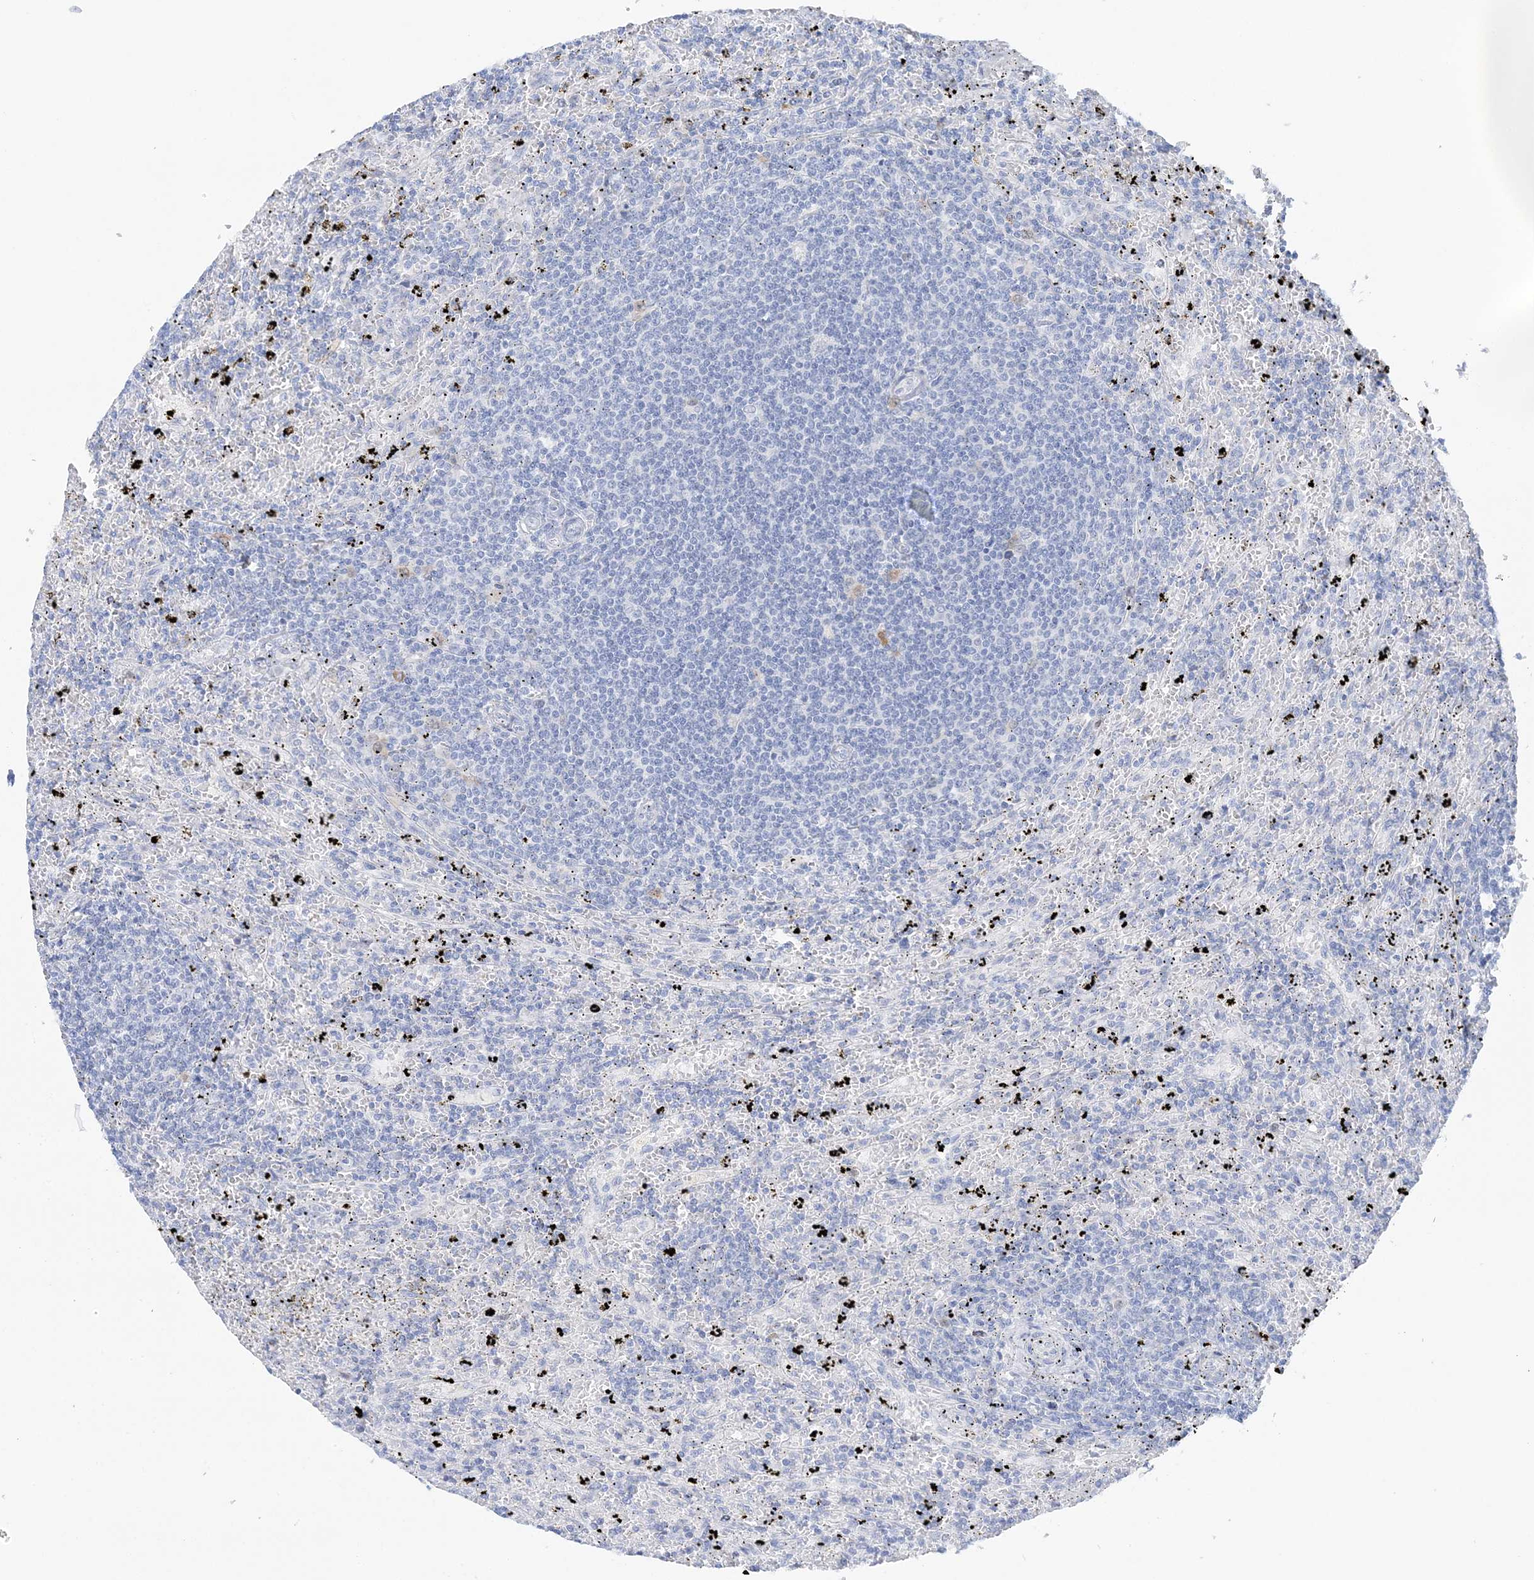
{"staining": {"intensity": "negative", "quantity": "none", "location": "none"}, "tissue": "lymphoma", "cell_type": "Tumor cells", "image_type": "cancer", "snomed": [{"axis": "morphology", "description": "Malignant lymphoma, non-Hodgkin's type, Low grade"}, {"axis": "topography", "description": "Spleen"}], "caption": "High magnification brightfield microscopy of lymphoma stained with DAB (3,3'-diaminobenzidine) (brown) and counterstained with hematoxylin (blue): tumor cells show no significant positivity. The staining is performed using DAB brown chromogen with nuclei counter-stained in using hematoxylin.", "gene": "HMGCS1", "patient": {"sex": "male", "age": 76}}